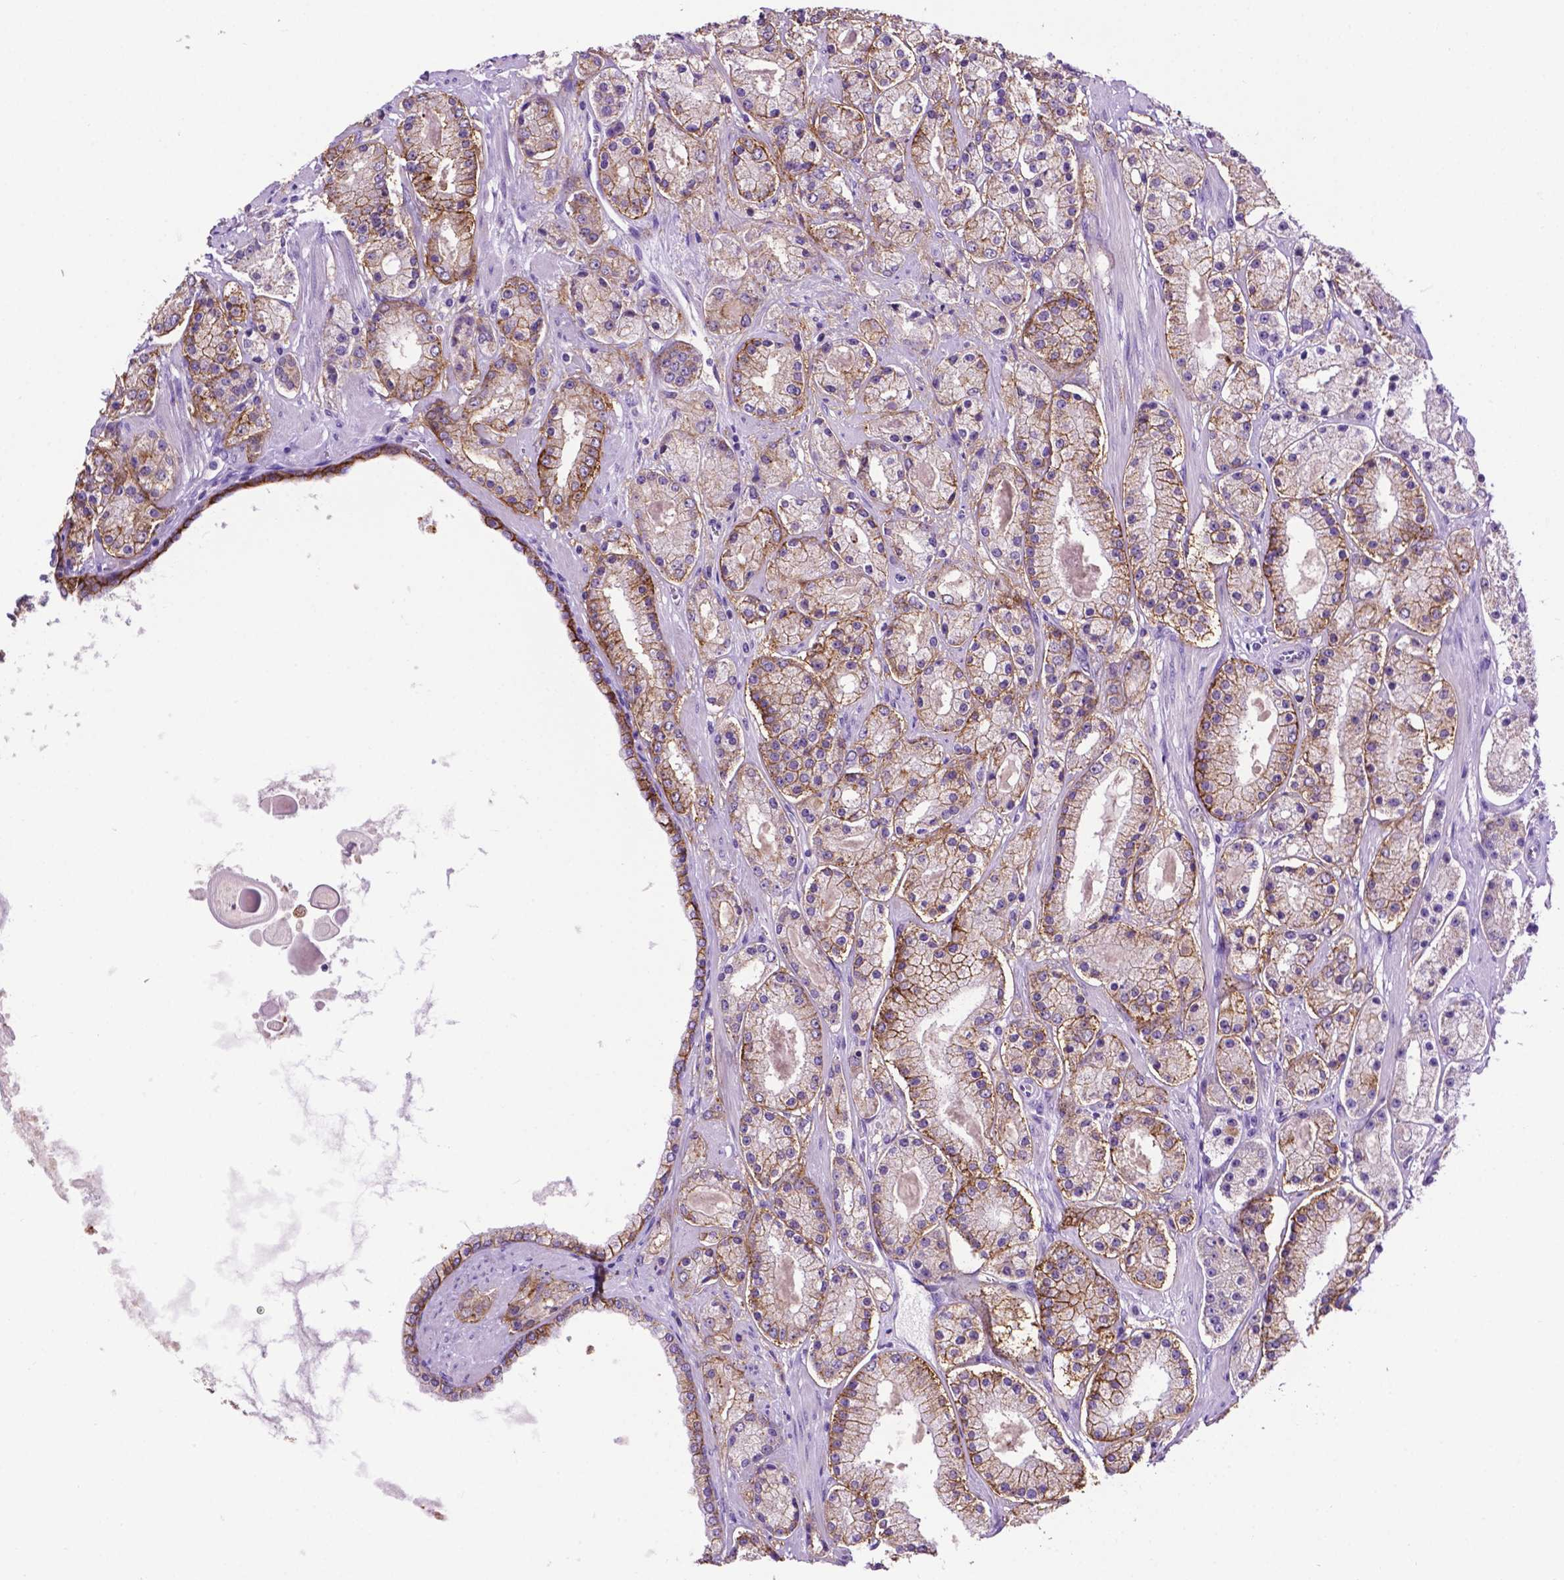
{"staining": {"intensity": "moderate", "quantity": "25%-75%", "location": "cytoplasmic/membranous"}, "tissue": "prostate cancer", "cell_type": "Tumor cells", "image_type": "cancer", "snomed": [{"axis": "morphology", "description": "Adenocarcinoma, High grade"}, {"axis": "topography", "description": "Prostate"}], "caption": "The photomicrograph displays staining of prostate cancer (high-grade adenocarcinoma), revealing moderate cytoplasmic/membranous protein positivity (brown color) within tumor cells.", "gene": "TACSTD2", "patient": {"sex": "male", "age": 67}}